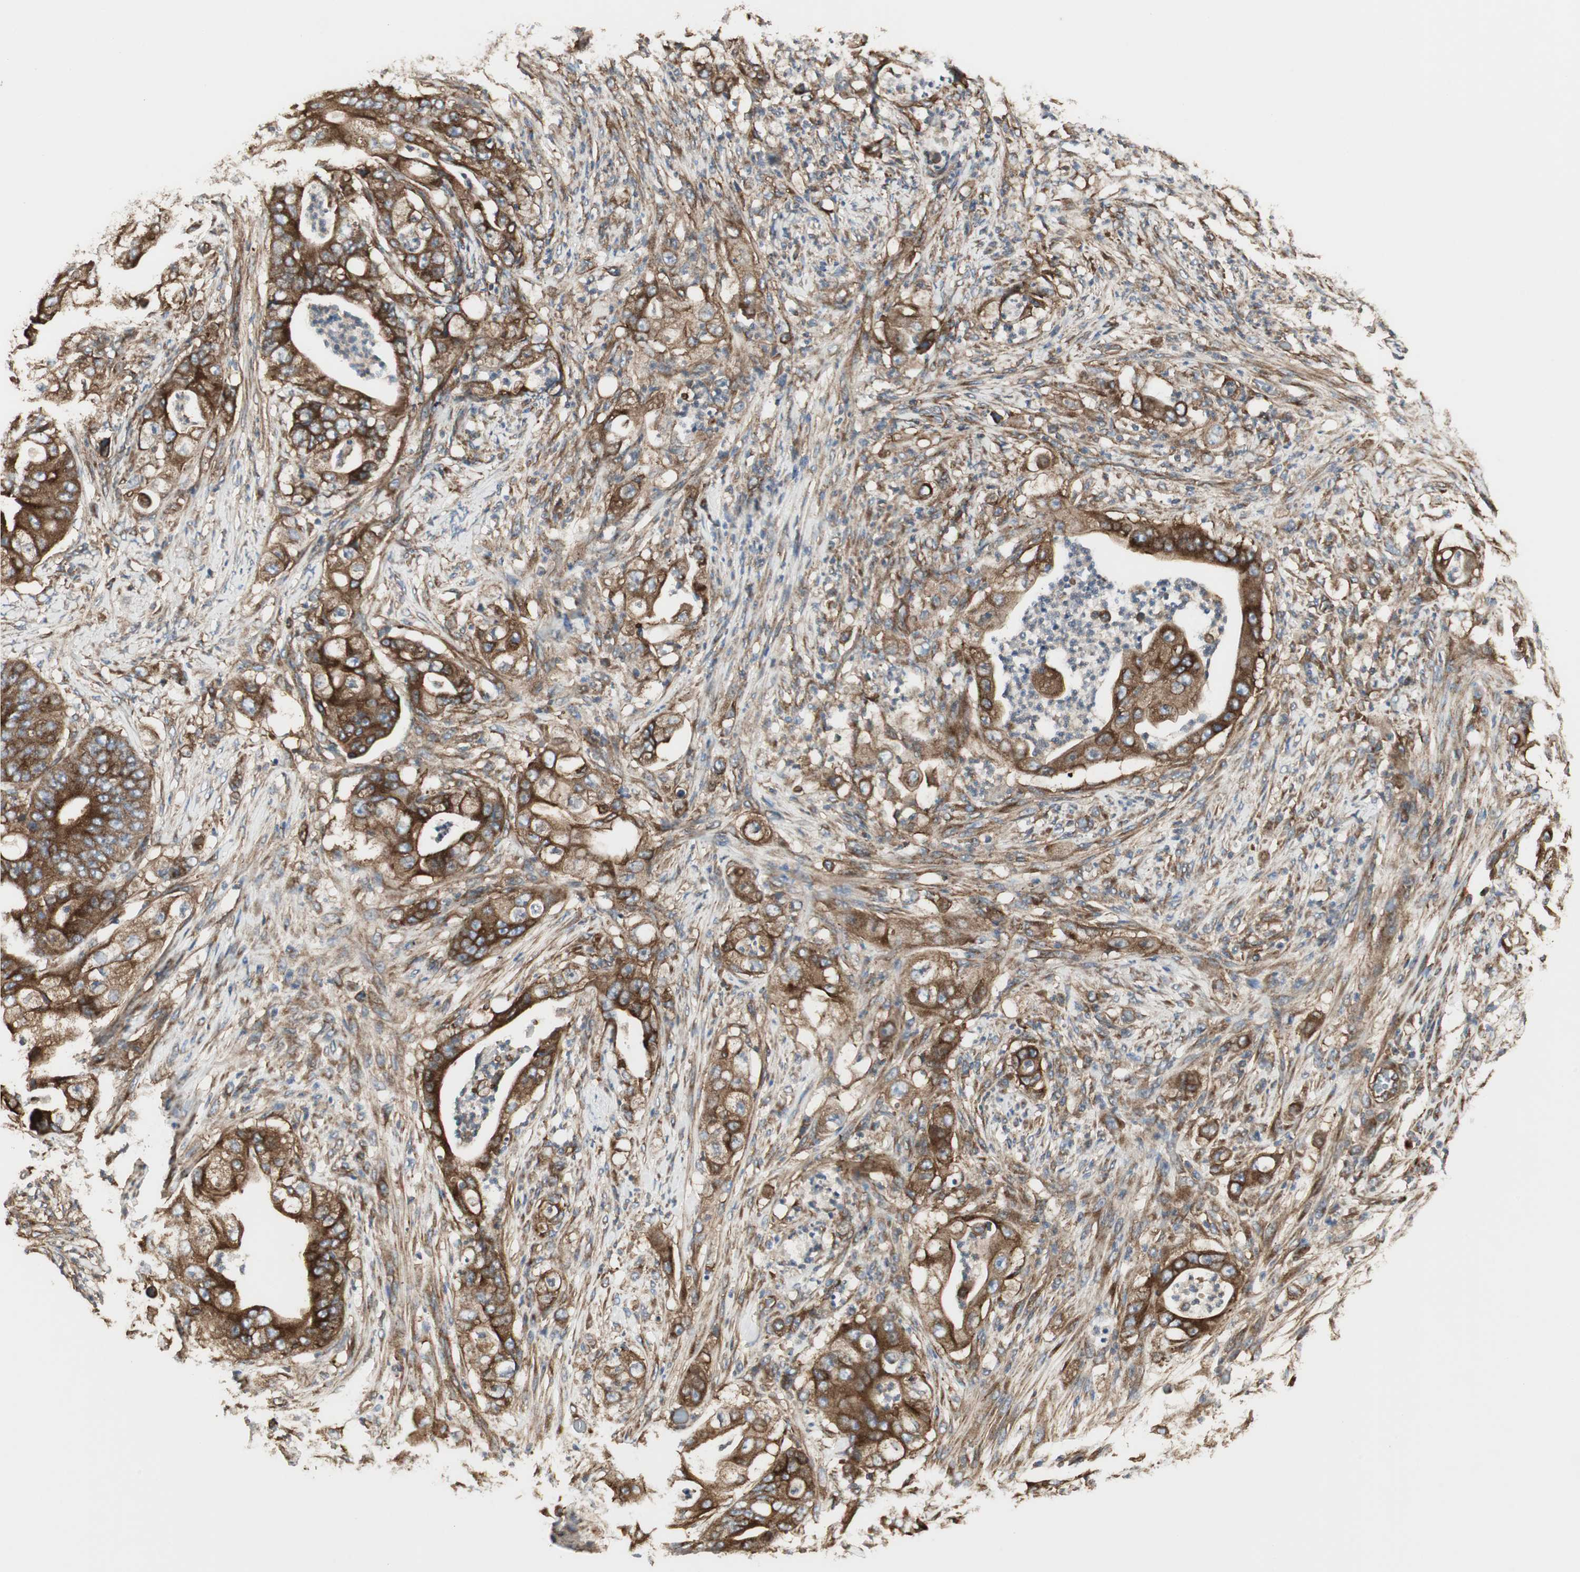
{"staining": {"intensity": "strong", "quantity": ">75%", "location": "cytoplasmic/membranous"}, "tissue": "stomach cancer", "cell_type": "Tumor cells", "image_type": "cancer", "snomed": [{"axis": "morphology", "description": "Adenocarcinoma, NOS"}, {"axis": "topography", "description": "Stomach"}], "caption": "Stomach cancer stained for a protein (brown) exhibits strong cytoplasmic/membranous positive positivity in about >75% of tumor cells.", "gene": "H6PD", "patient": {"sex": "female", "age": 73}}